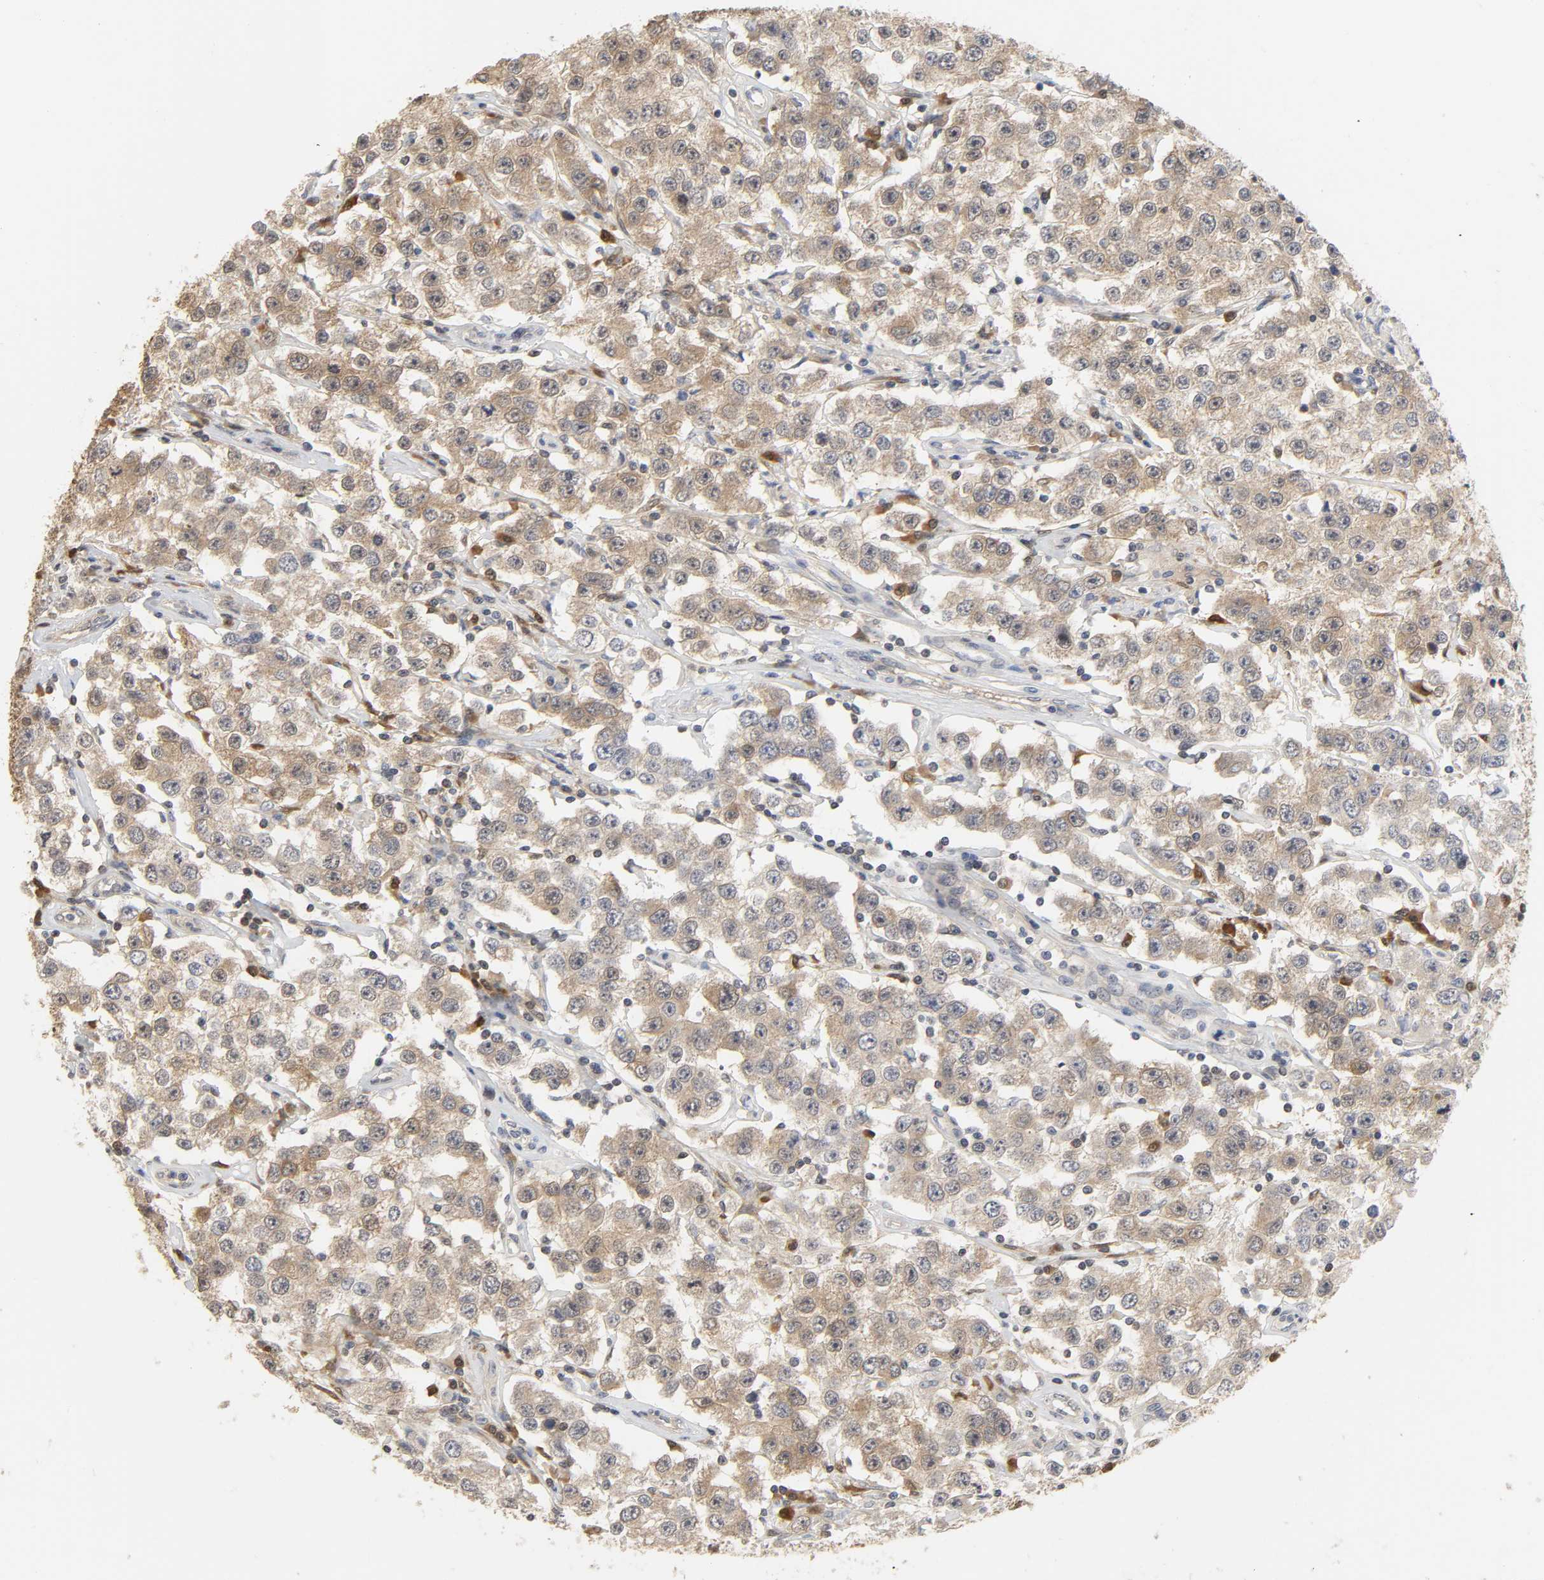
{"staining": {"intensity": "moderate", "quantity": ">75%", "location": "cytoplasmic/membranous"}, "tissue": "testis cancer", "cell_type": "Tumor cells", "image_type": "cancer", "snomed": [{"axis": "morphology", "description": "Seminoma, NOS"}, {"axis": "topography", "description": "Testis"}], "caption": "Immunohistochemistry (IHC) of testis seminoma exhibits medium levels of moderate cytoplasmic/membranous expression in approximately >75% of tumor cells.", "gene": "MIF", "patient": {"sex": "male", "age": 52}}